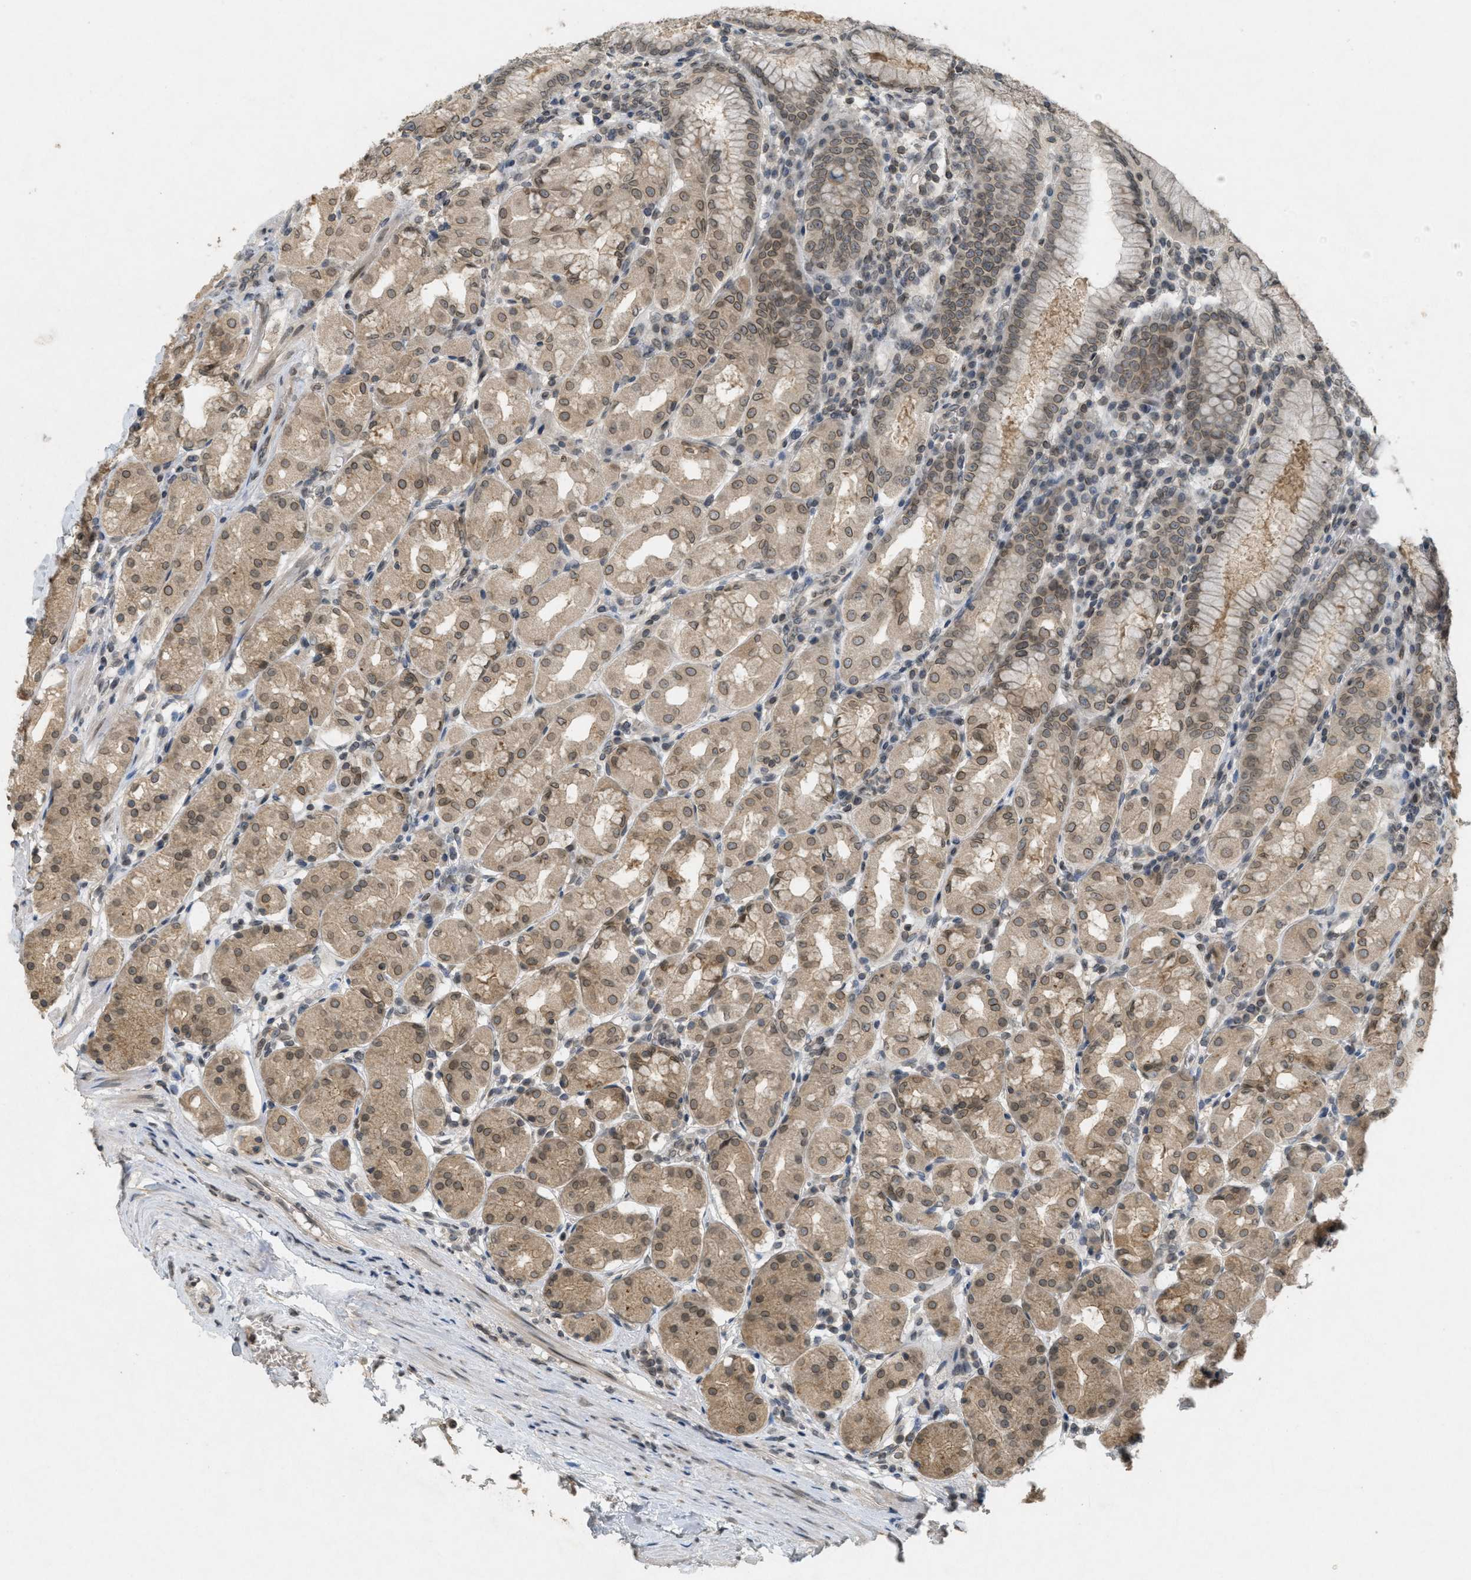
{"staining": {"intensity": "moderate", "quantity": ">75%", "location": "cytoplasmic/membranous,nuclear"}, "tissue": "stomach", "cell_type": "Glandular cells", "image_type": "normal", "snomed": [{"axis": "morphology", "description": "Normal tissue, NOS"}, {"axis": "topography", "description": "Stomach"}, {"axis": "topography", "description": "Stomach, lower"}], "caption": "Stomach was stained to show a protein in brown. There is medium levels of moderate cytoplasmic/membranous,nuclear expression in about >75% of glandular cells. (brown staining indicates protein expression, while blue staining denotes nuclei).", "gene": "ABHD6", "patient": {"sex": "female", "age": 56}}